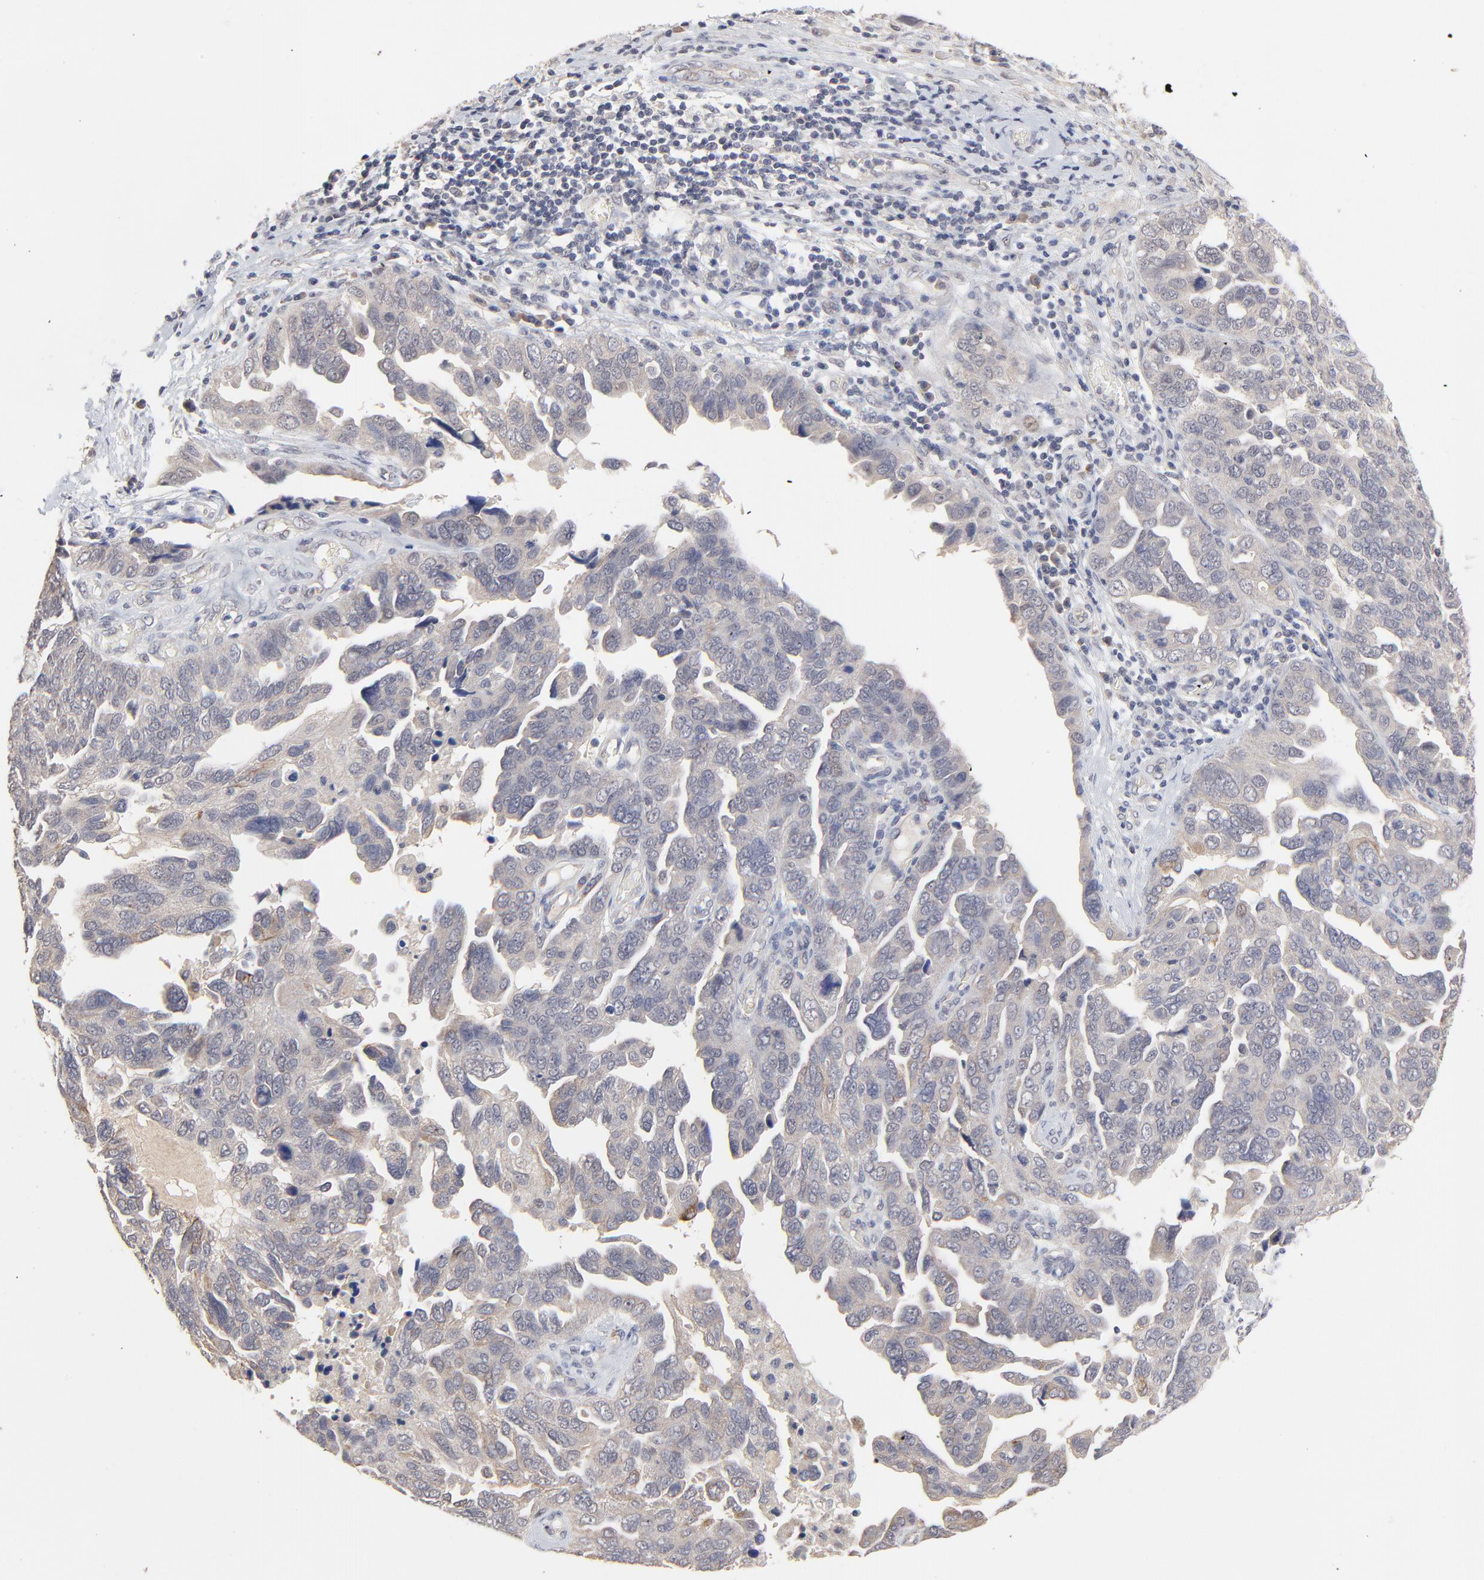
{"staining": {"intensity": "weak", "quantity": ">75%", "location": "cytoplasmic/membranous"}, "tissue": "ovarian cancer", "cell_type": "Tumor cells", "image_type": "cancer", "snomed": [{"axis": "morphology", "description": "Cystadenocarcinoma, serous, NOS"}, {"axis": "topography", "description": "Ovary"}], "caption": "Ovarian serous cystadenocarcinoma stained with immunohistochemistry displays weak cytoplasmic/membranous staining in about >75% of tumor cells.", "gene": "FAM199X", "patient": {"sex": "female", "age": 64}}